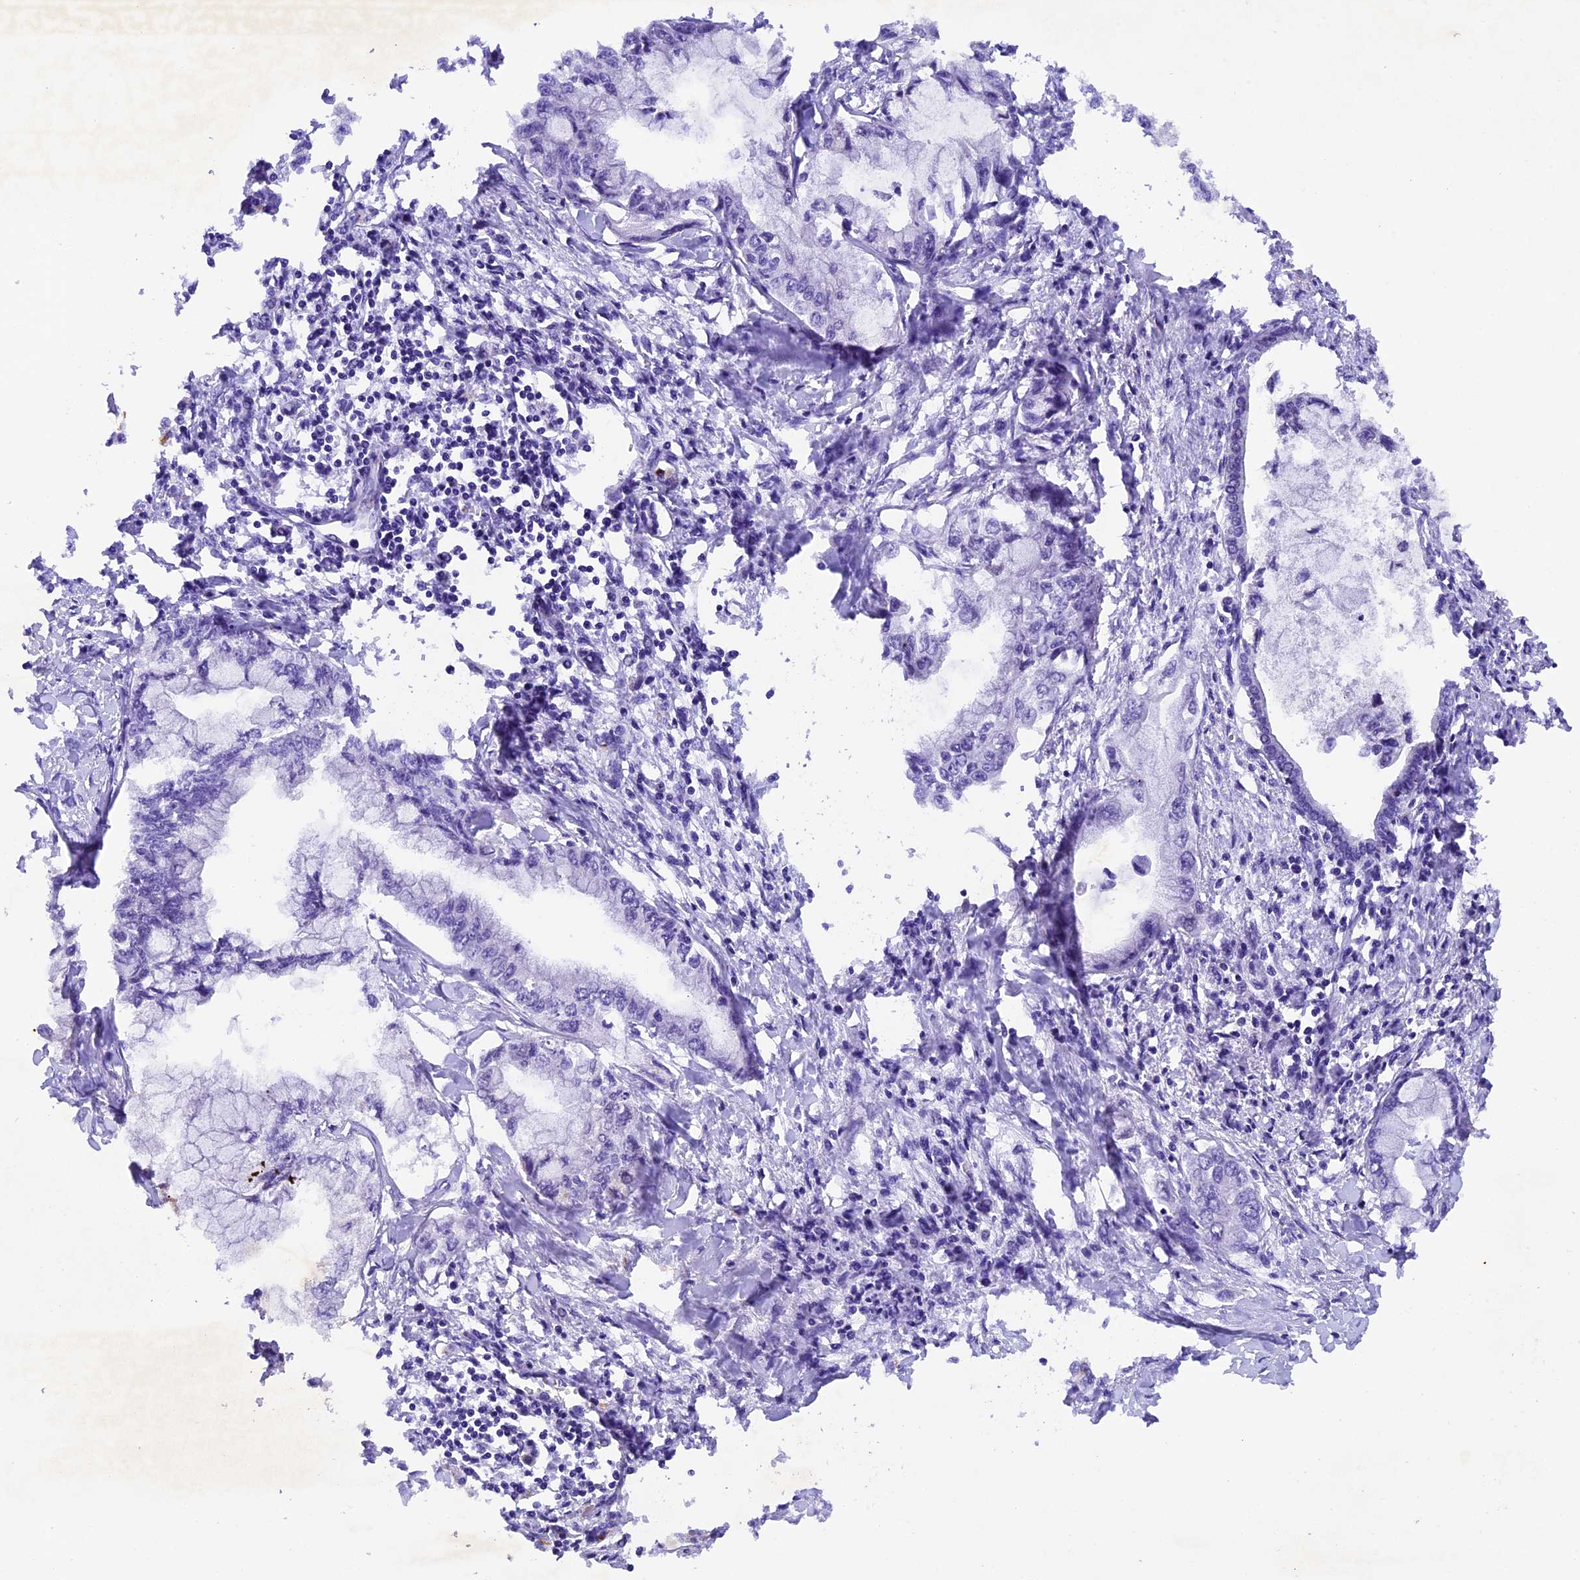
{"staining": {"intensity": "negative", "quantity": "none", "location": "none"}, "tissue": "pancreatic cancer", "cell_type": "Tumor cells", "image_type": "cancer", "snomed": [{"axis": "morphology", "description": "Adenocarcinoma, NOS"}, {"axis": "topography", "description": "Pancreas"}], "caption": "Adenocarcinoma (pancreatic) was stained to show a protein in brown. There is no significant positivity in tumor cells. (Immunohistochemistry, brightfield microscopy, high magnification).", "gene": "TFAM", "patient": {"sex": "male", "age": 48}}